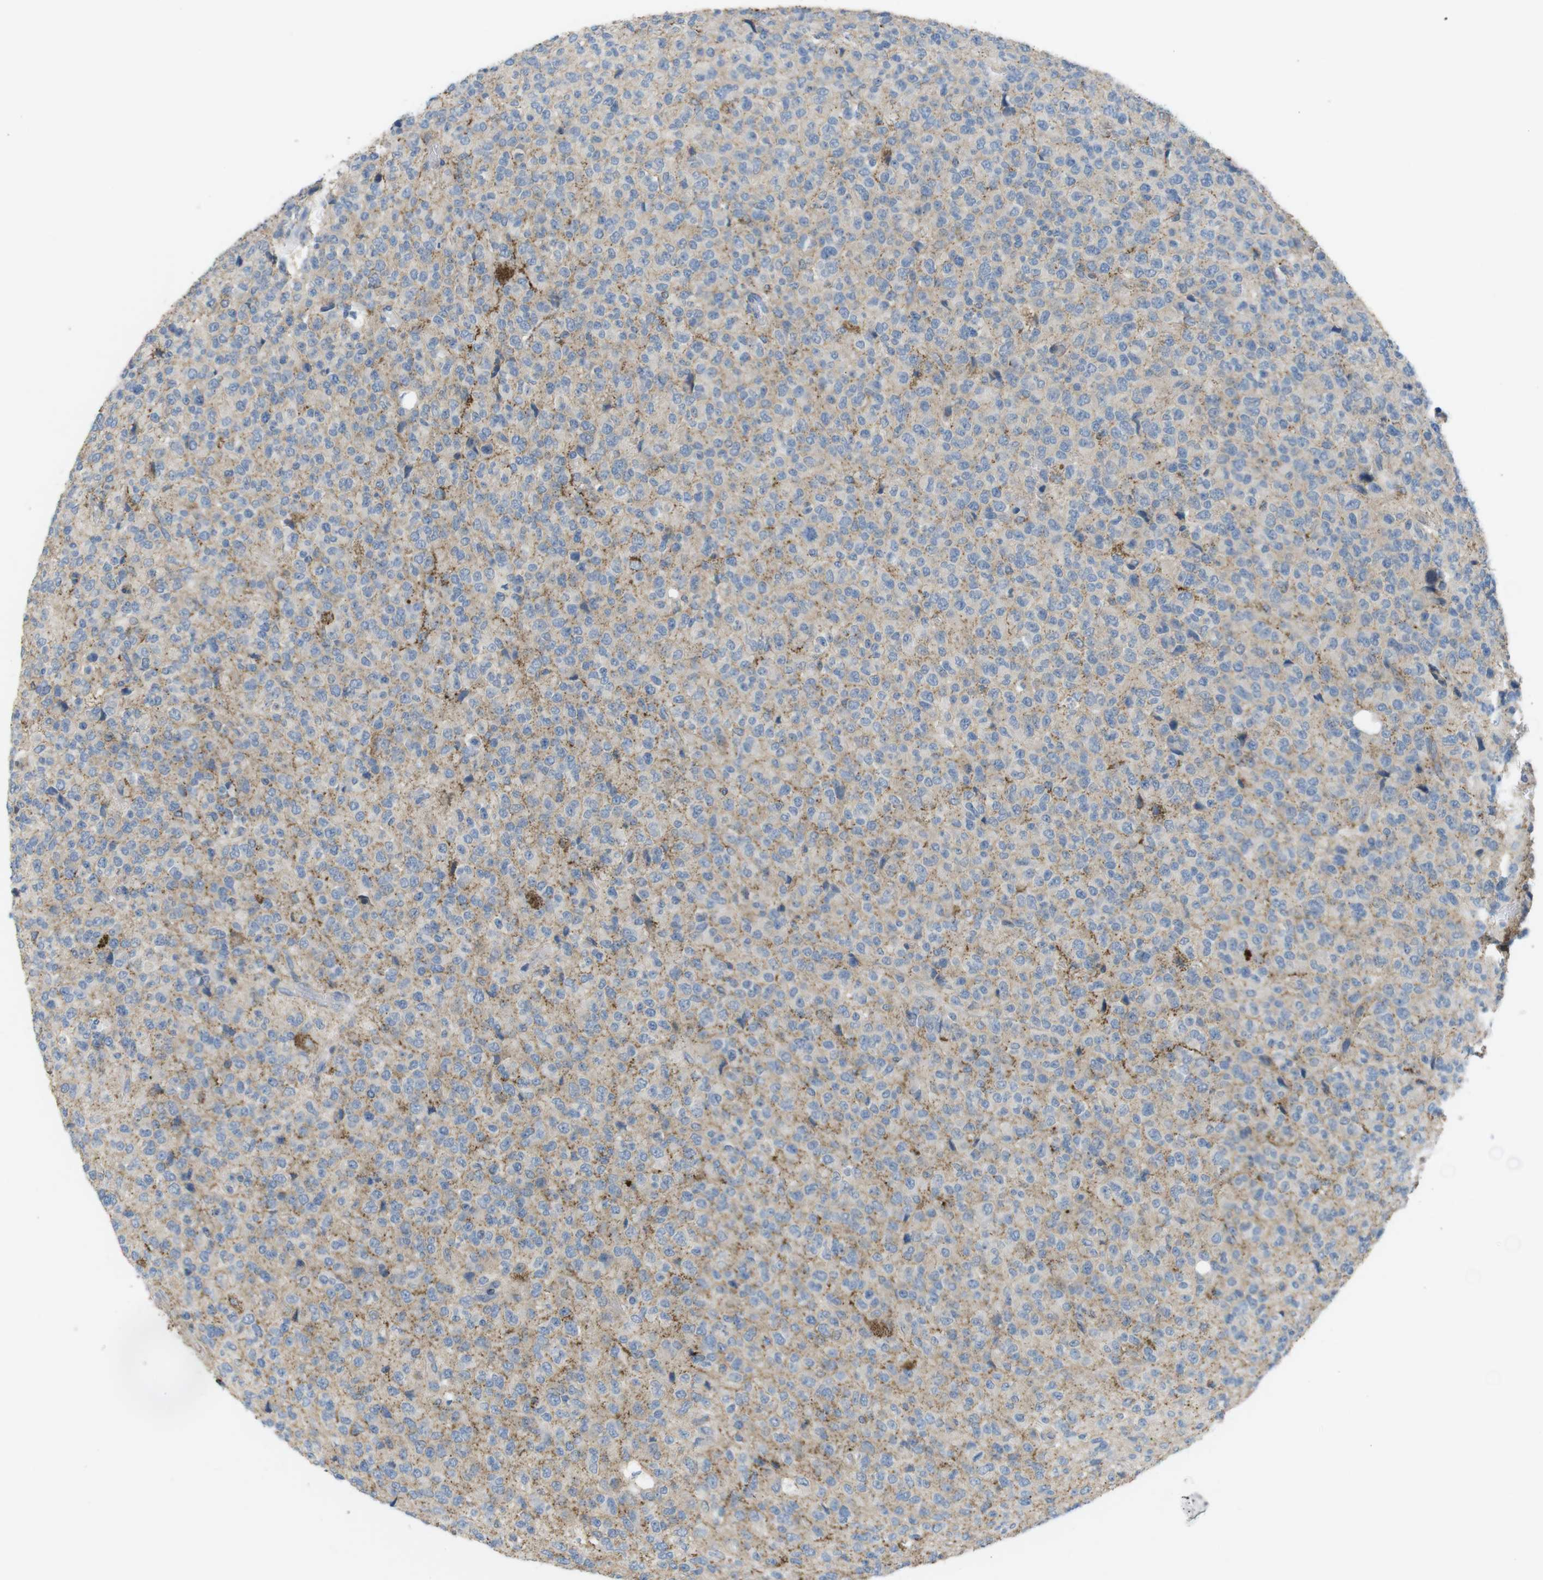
{"staining": {"intensity": "weak", "quantity": "<25%", "location": "cytoplasmic/membranous"}, "tissue": "glioma", "cell_type": "Tumor cells", "image_type": "cancer", "snomed": [{"axis": "morphology", "description": "Glioma, malignant, High grade"}, {"axis": "topography", "description": "pancreas cauda"}], "caption": "Immunohistochemistry (IHC) of human glioma reveals no staining in tumor cells.", "gene": "GRIK2", "patient": {"sex": "male", "age": 60}}